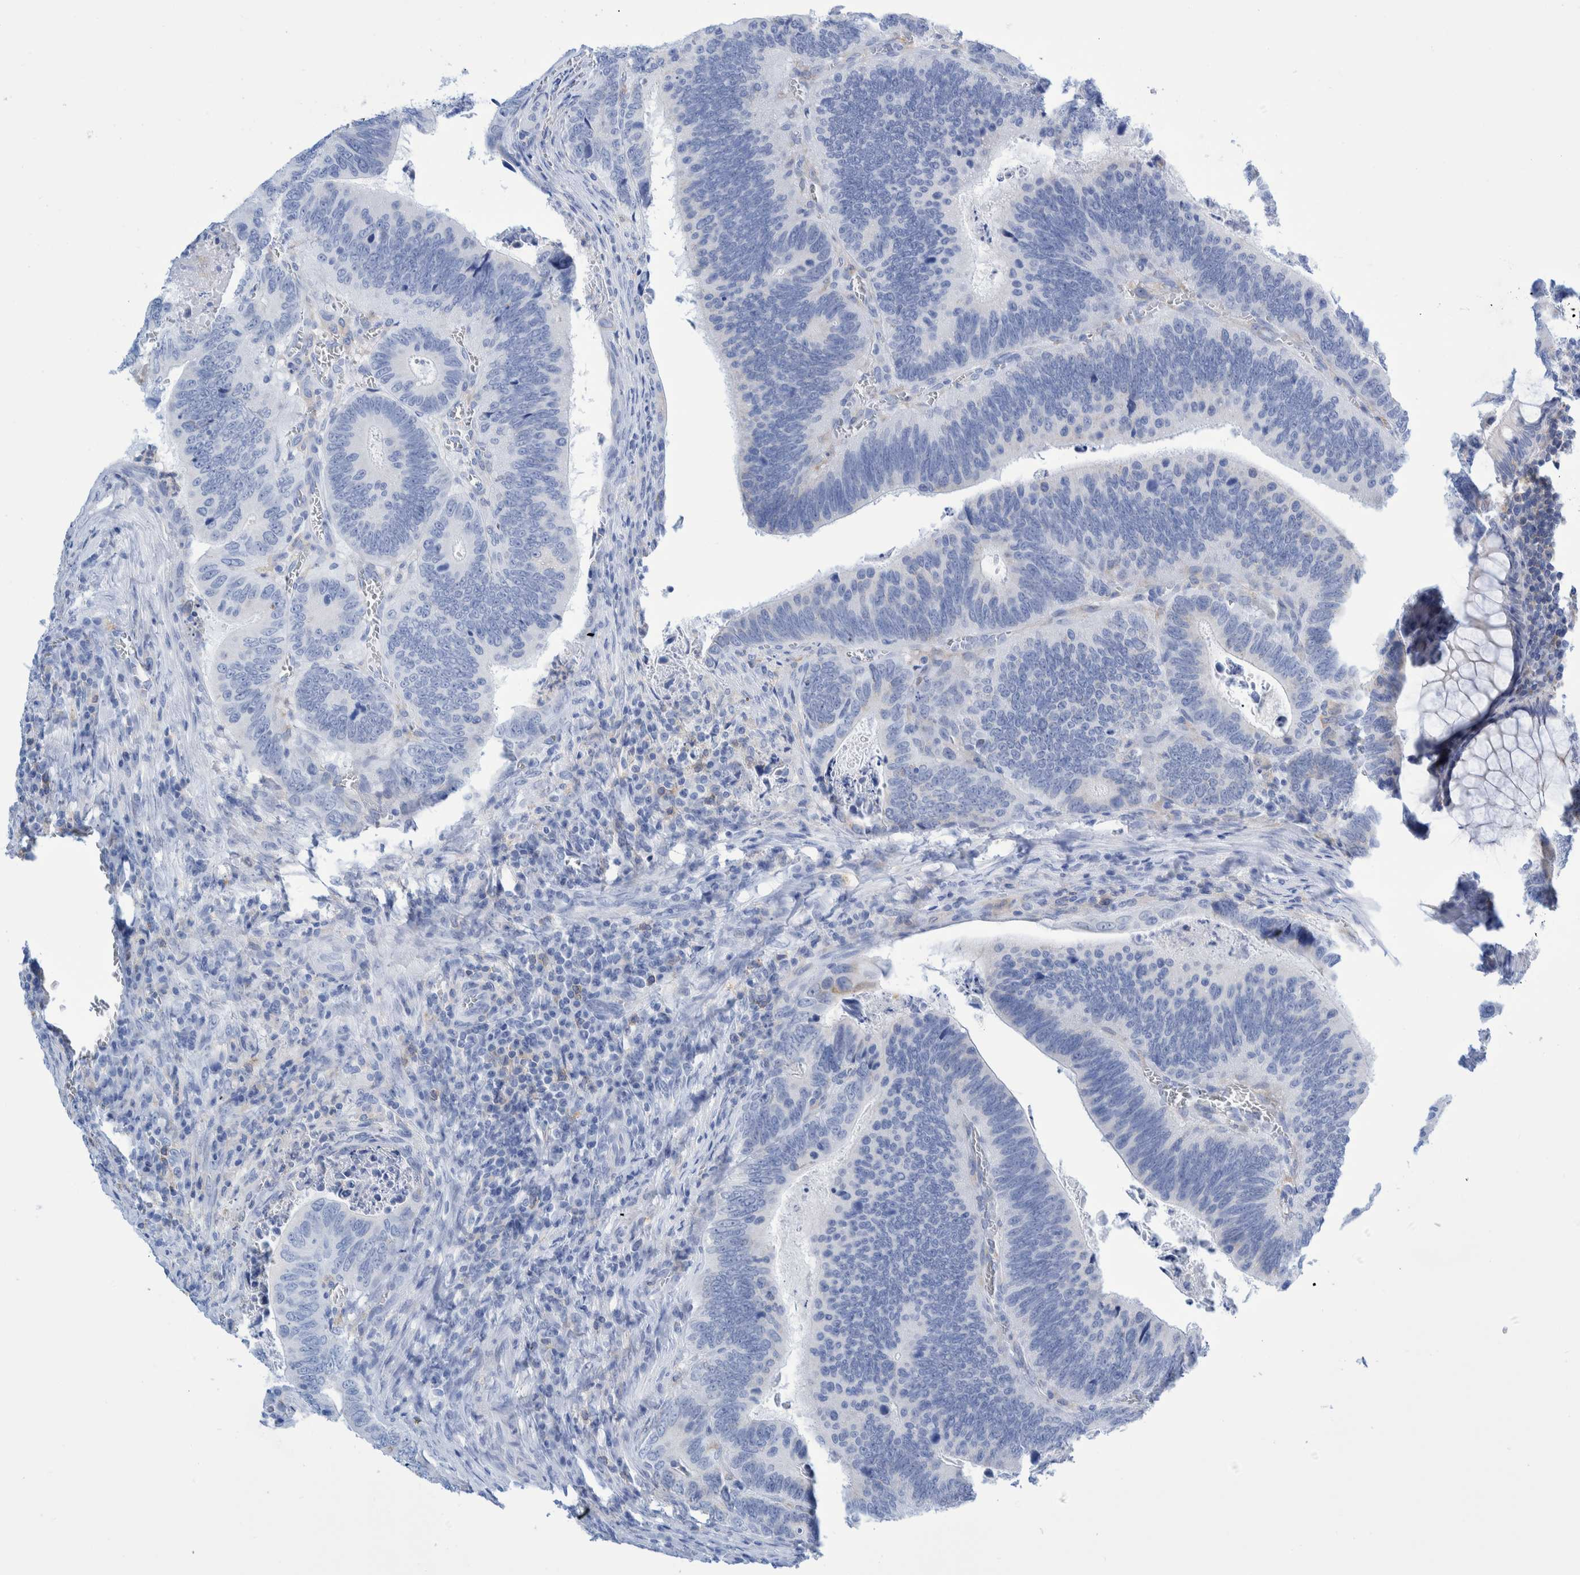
{"staining": {"intensity": "negative", "quantity": "none", "location": "none"}, "tissue": "colorectal cancer", "cell_type": "Tumor cells", "image_type": "cancer", "snomed": [{"axis": "morphology", "description": "Inflammation, NOS"}, {"axis": "morphology", "description": "Adenocarcinoma, NOS"}, {"axis": "topography", "description": "Colon"}], "caption": "Immunohistochemistry histopathology image of neoplastic tissue: human colorectal cancer stained with DAB displays no significant protein staining in tumor cells.", "gene": "KRT14", "patient": {"sex": "male", "age": 72}}